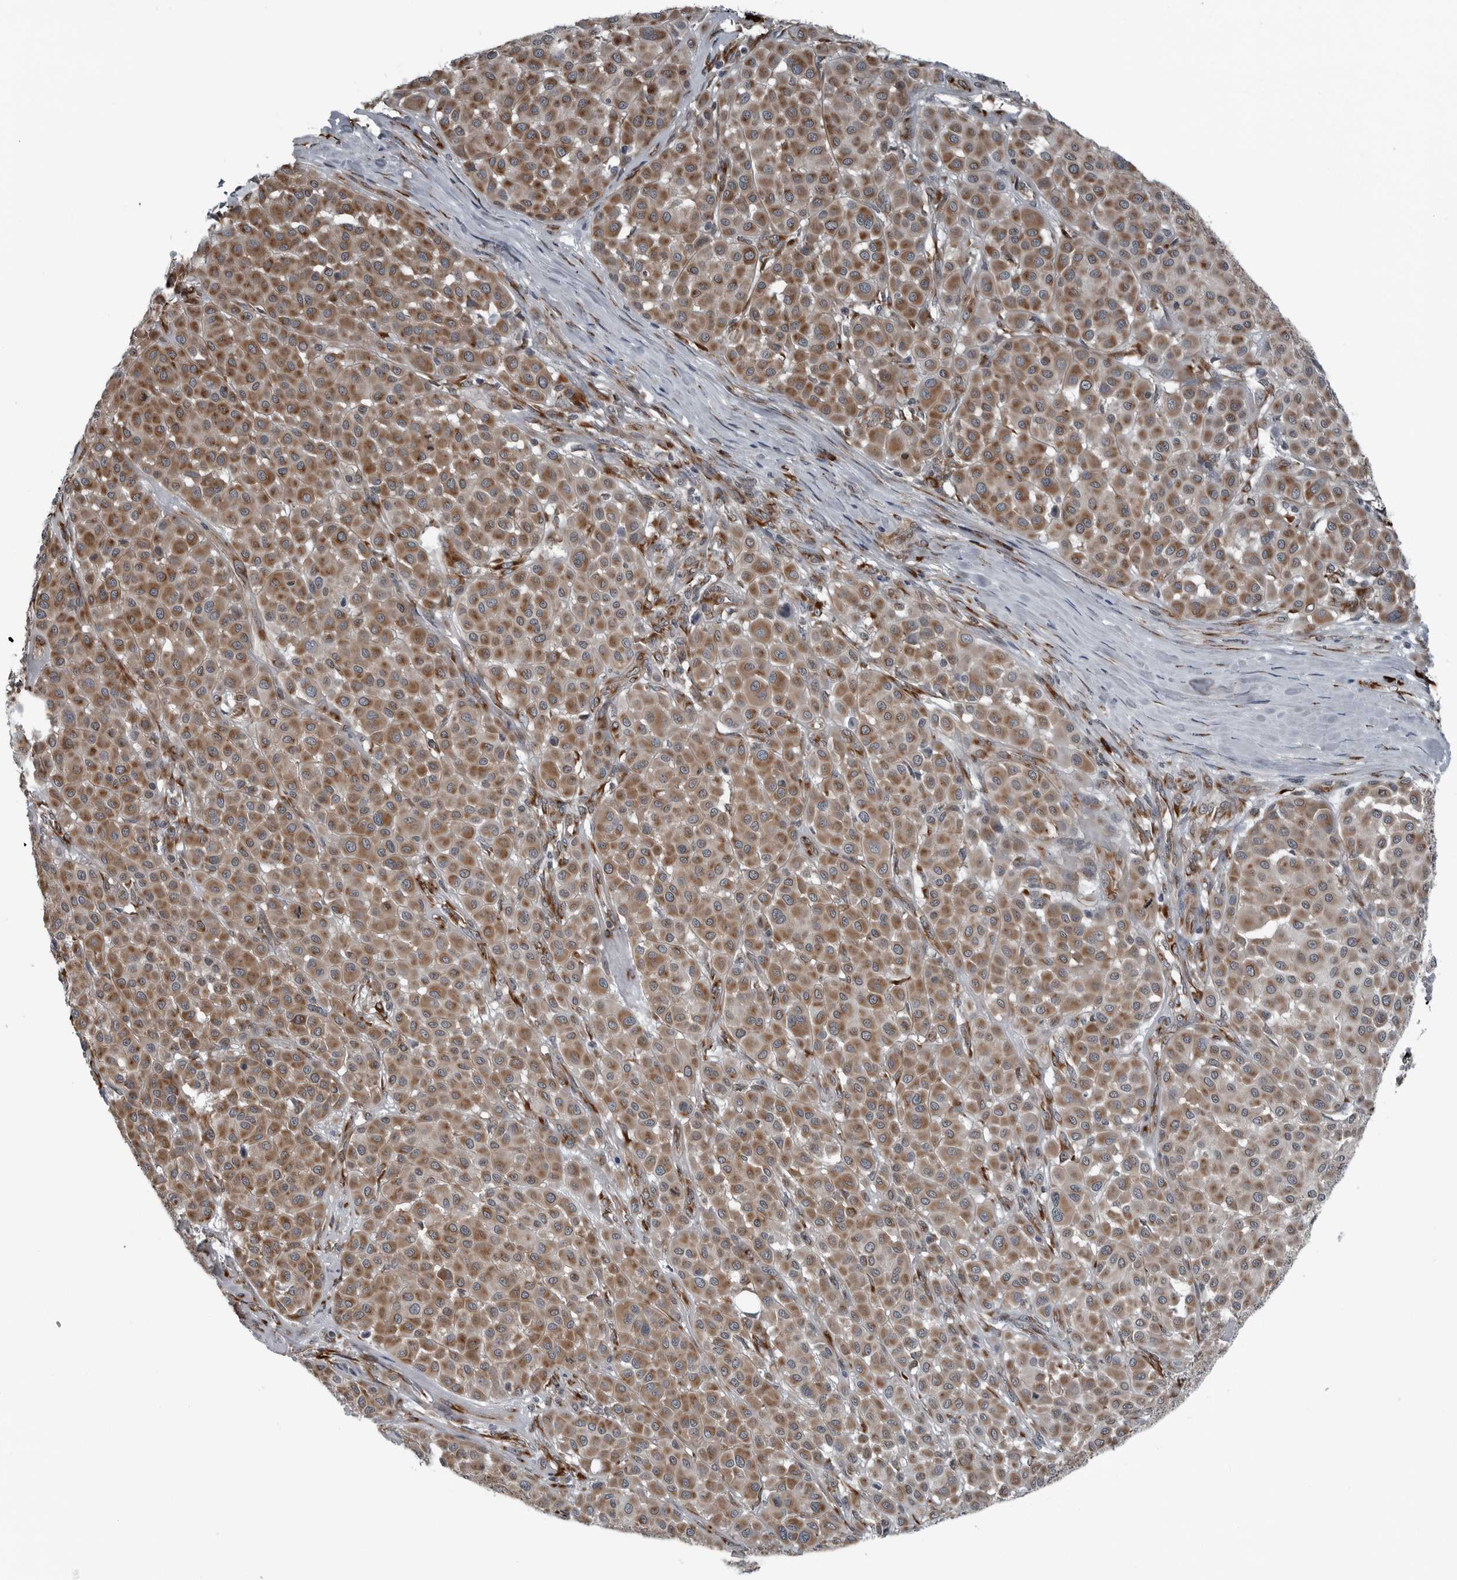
{"staining": {"intensity": "moderate", "quantity": ">75%", "location": "cytoplasmic/membranous"}, "tissue": "melanoma", "cell_type": "Tumor cells", "image_type": "cancer", "snomed": [{"axis": "morphology", "description": "Malignant melanoma, Metastatic site"}, {"axis": "topography", "description": "Soft tissue"}], "caption": "A brown stain shows moderate cytoplasmic/membranous expression of a protein in human malignant melanoma (metastatic site) tumor cells.", "gene": "CEP85", "patient": {"sex": "male", "age": 41}}